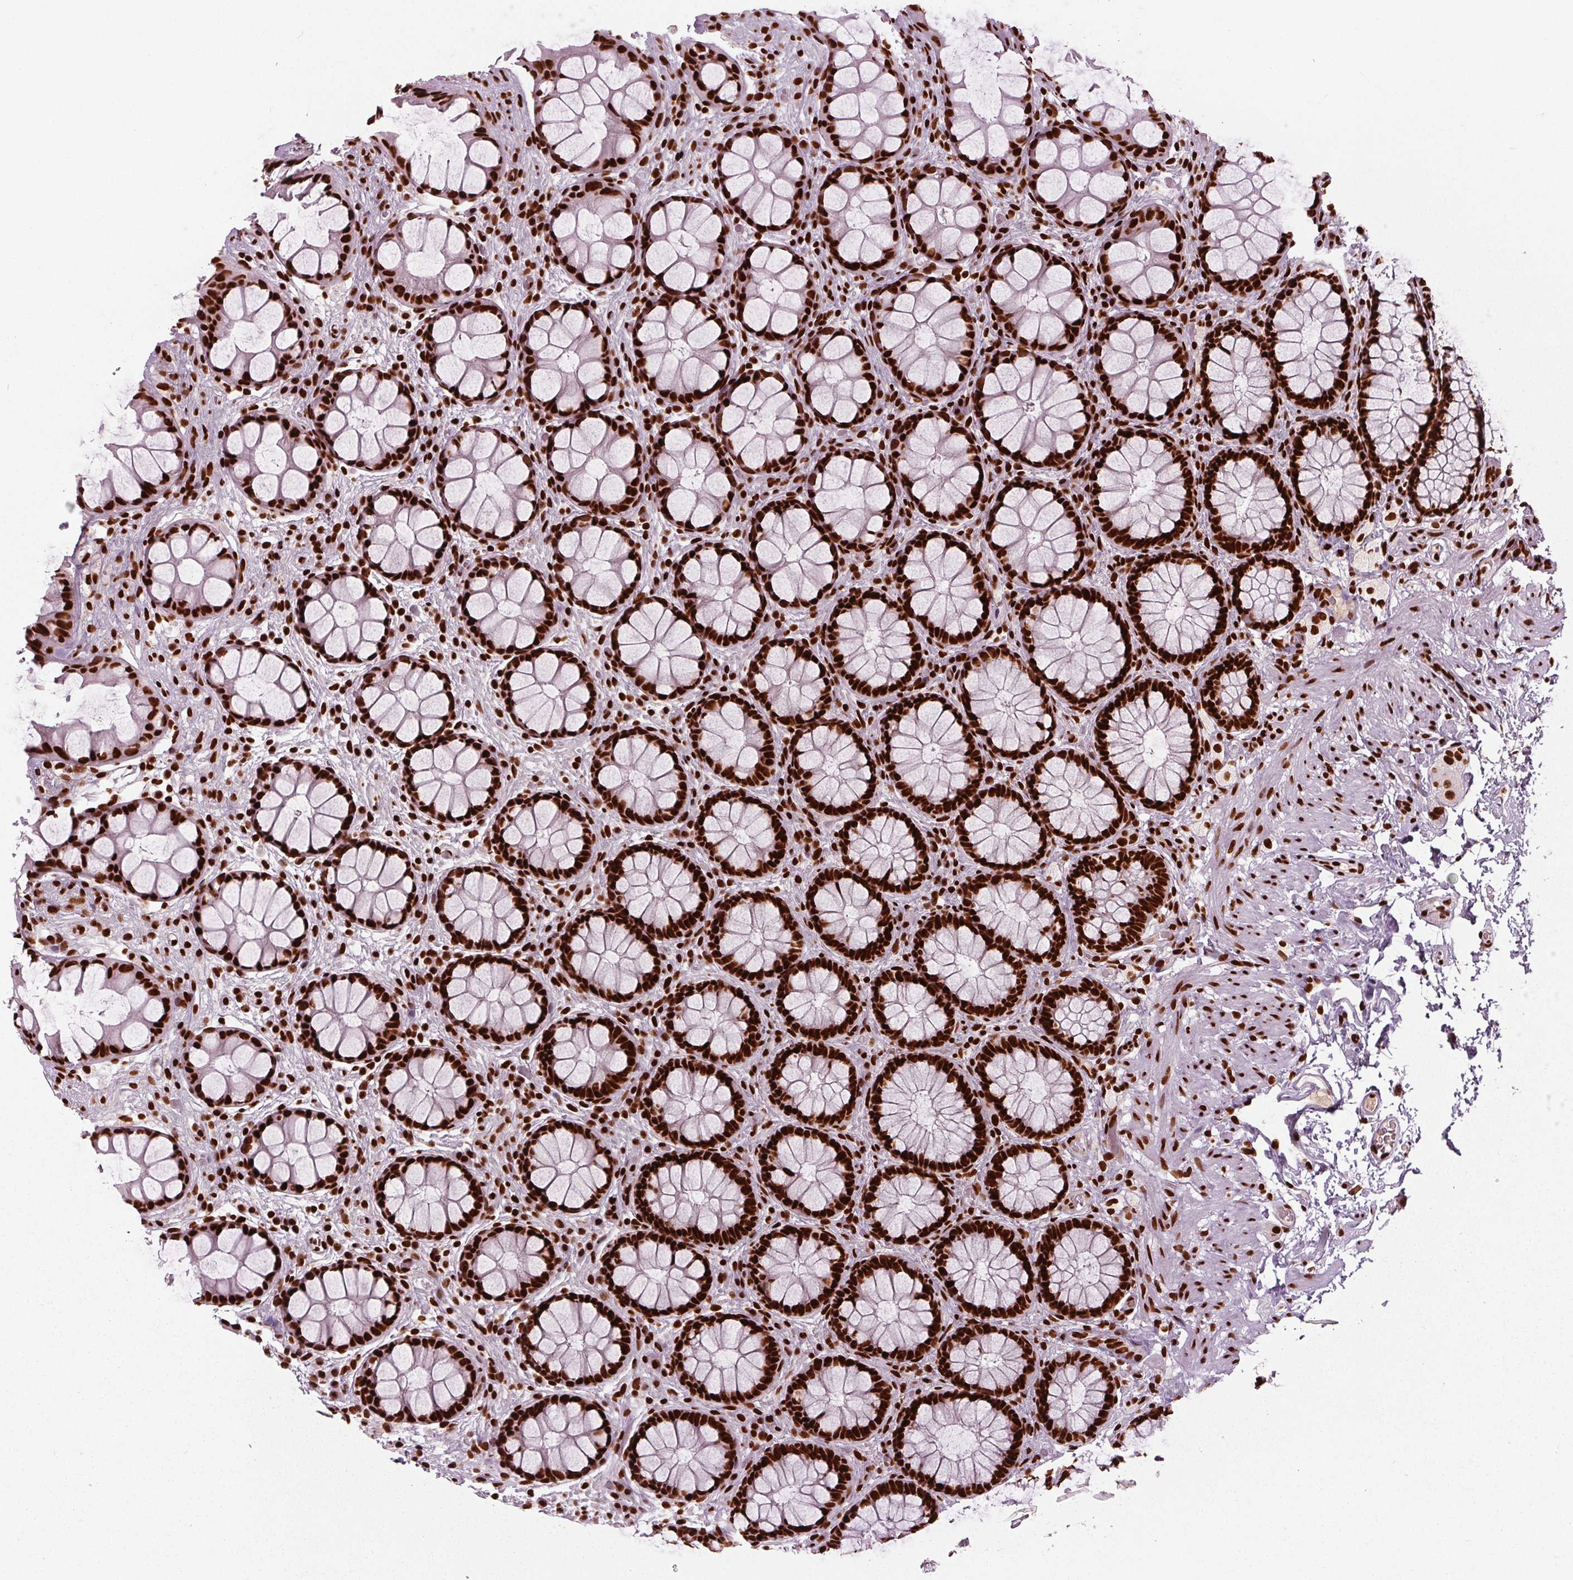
{"staining": {"intensity": "strong", "quantity": ">75%", "location": "nuclear"}, "tissue": "rectum", "cell_type": "Glandular cells", "image_type": "normal", "snomed": [{"axis": "morphology", "description": "Normal tissue, NOS"}, {"axis": "topography", "description": "Rectum"}], "caption": "The photomicrograph reveals staining of unremarkable rectum, revealing strong nuclear protein staining (brown color) within glandular cells.", "gene": "BRD4", "patient": {"sex": "female", "age": 62}}